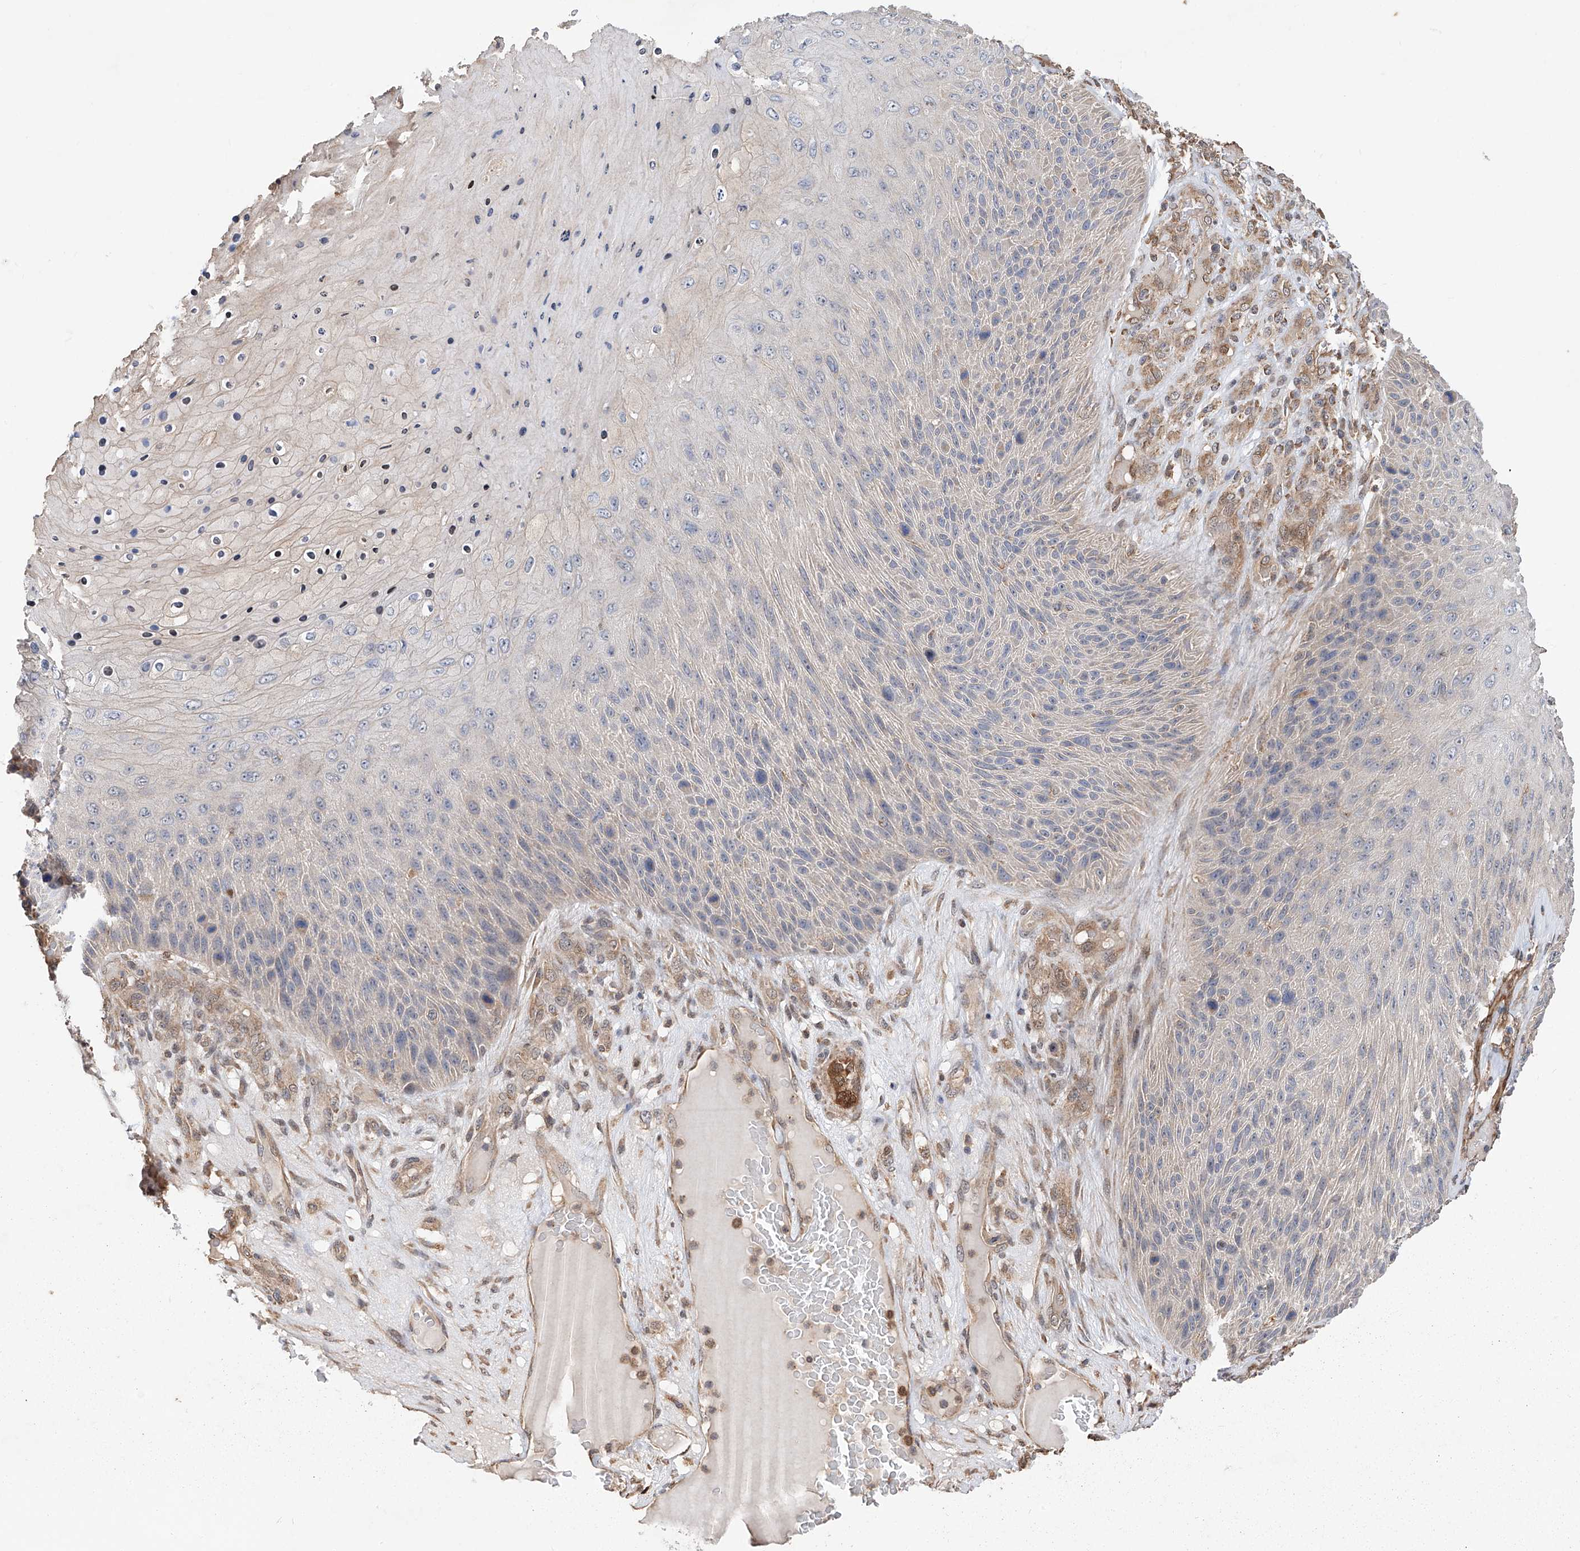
{"staining": {"intensity": "negative", "quantity": "none", "location": "none"}, "tissue": "skin cancer", "cell_type": "Tumor cells", "image_type": "cancer", "snomed": [{"axis": "morphology", "description": "Squamous cell carcinoma, NOS"}, {"axis": "topography", "description": "Skin"}], "caption": "Immunohistochemistry histopathology image of neoplastic tissue: human squamous cell carcinoma (skin) stained with DAB exhibits no significant protein positivity in tumor cells.", "gene": "RILPL2", "patient": {"sex": "female", "age": 88}}